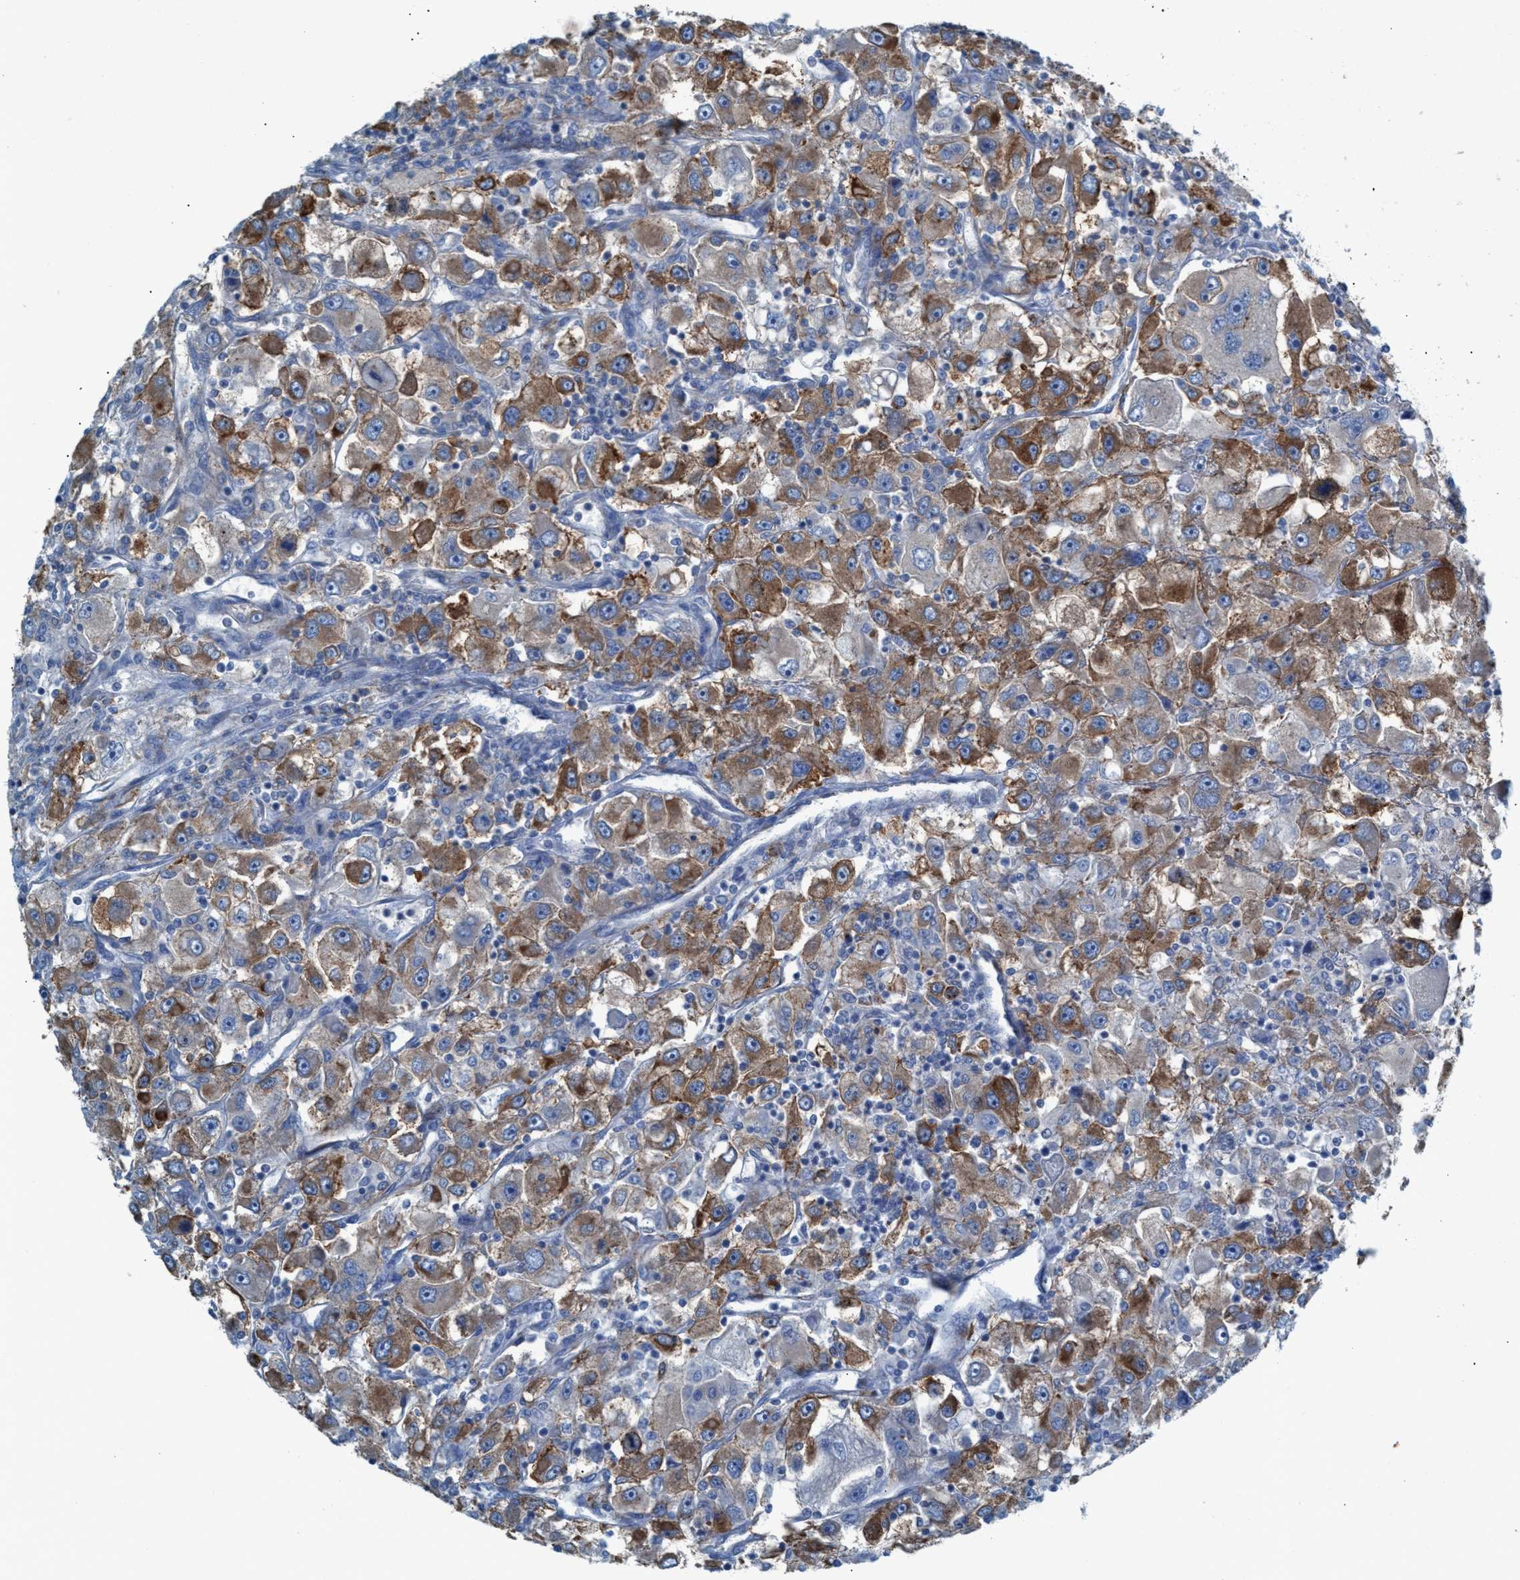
{"staining": {"intensity": "moderate", "quantity": ">75%", "location": "cytoplasmic/membranous"}, "tissue": "renal cancer", "cell_type": "Tumor cells", "image_type": "cancer", "snomed": [{"axis": "morphology", "description": "Adenocarcinoma, NOS"}, {"axis": "topography", "description": "Kidney"}], "caption": "The histopathology image exhibits staining of renal cancer, revealing moderate cytoplasmic/membranous protein staining (brown color) within tumor cells. Using DAB (brown) and hematoxylin (blue) stains, captured at high magnification using brightfield microscopy.", "gene": "NYAP1", "patient": {"sex": "female", "age": 52}}